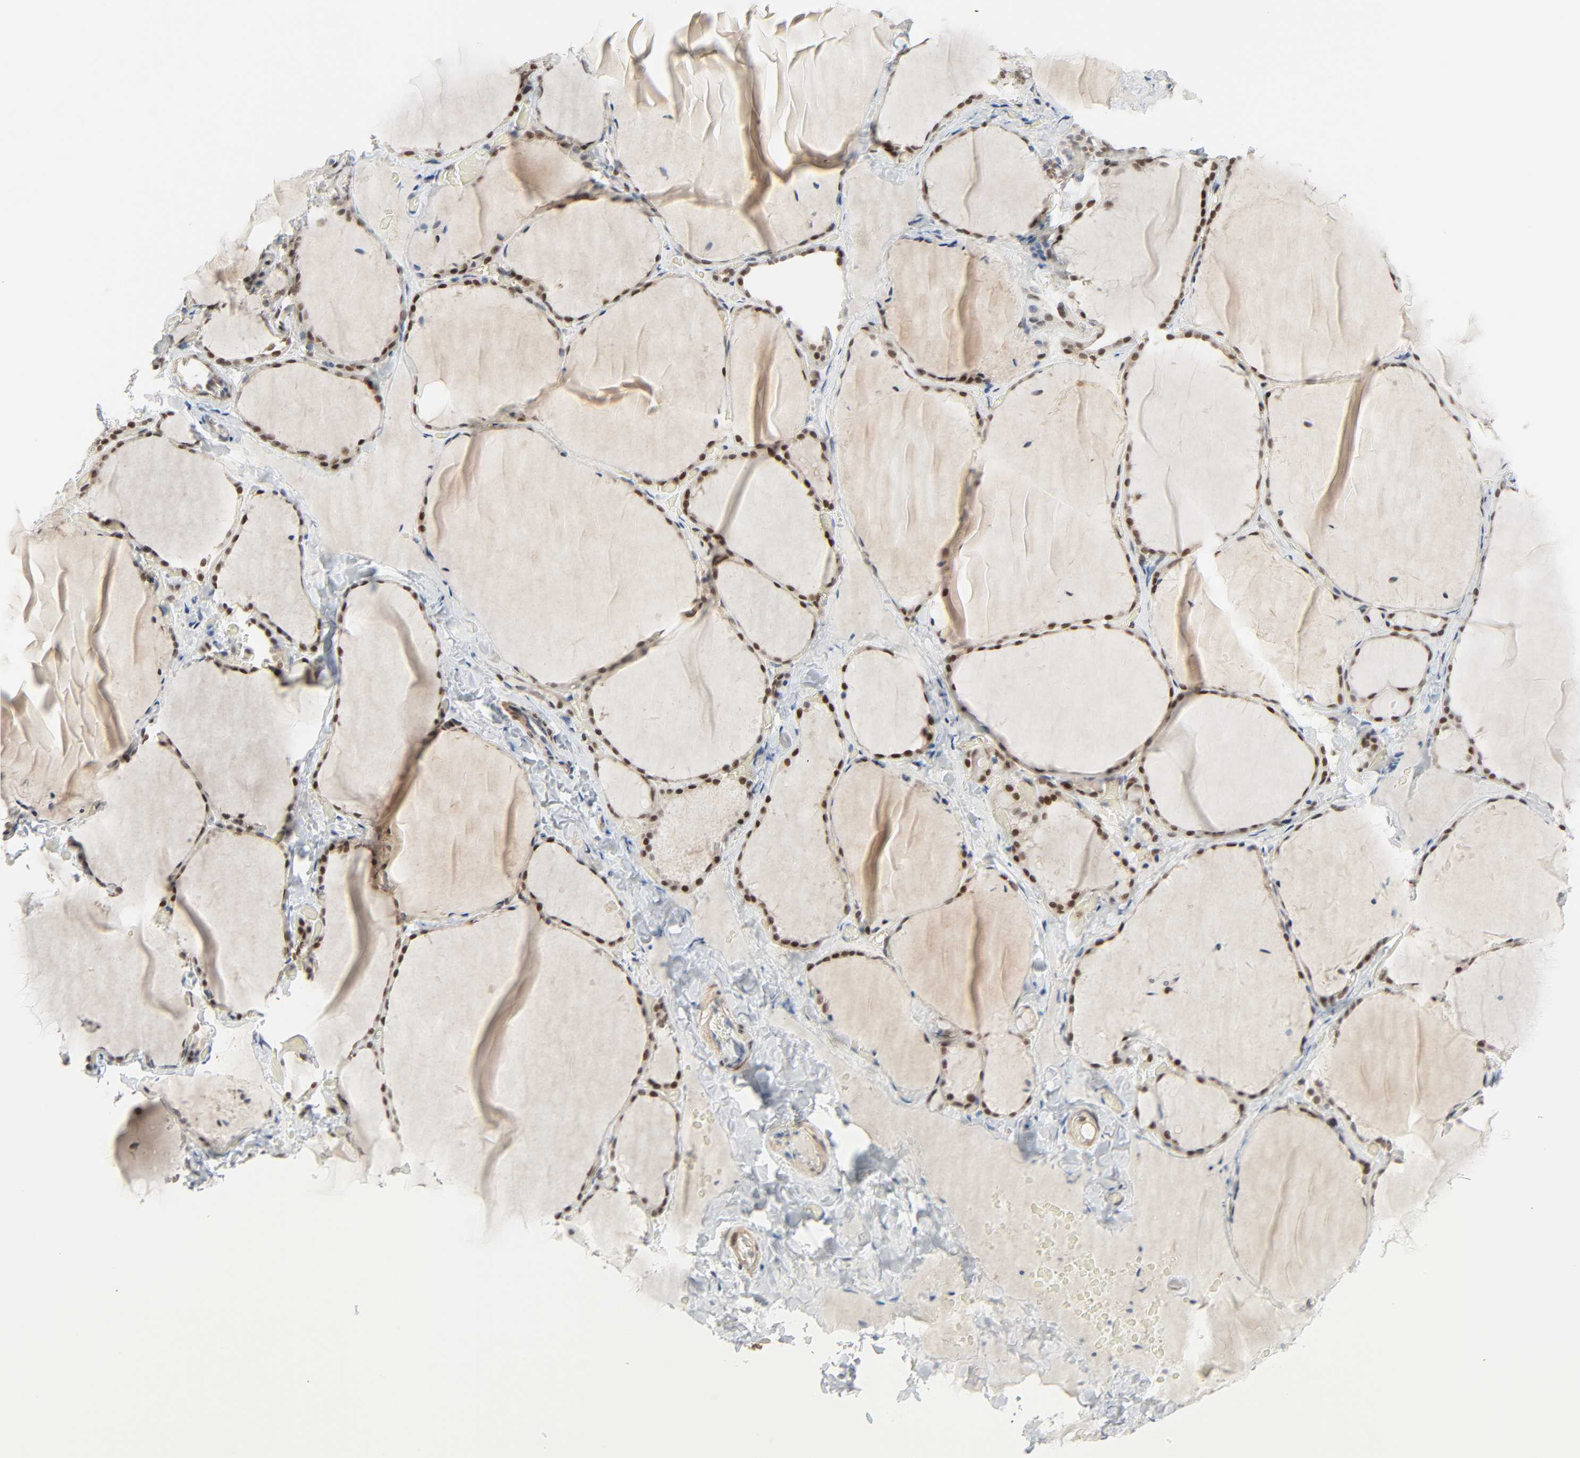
{"staining": {"intensity": "strong", "quantity": ">75%", "location": "nuclear"}, "tissue": "thyroid gland", "cell_type": "Glandular cells", "image_type": "normal", "snomed": [{"axis": "morphology", "description": "Normal tissue, NOS"}, {"axis": "topography", "description": "Thyroid gland"}], "caption": "Immunohistochemistry (IHC) image of normal human thyroid gland stained for a protein (brown), which reveals high levels of strong nuclear expression in approximately >75% of glandular cells.", "gene": "ZBTB16", "patient": {"sex": "female", "age": 22}}